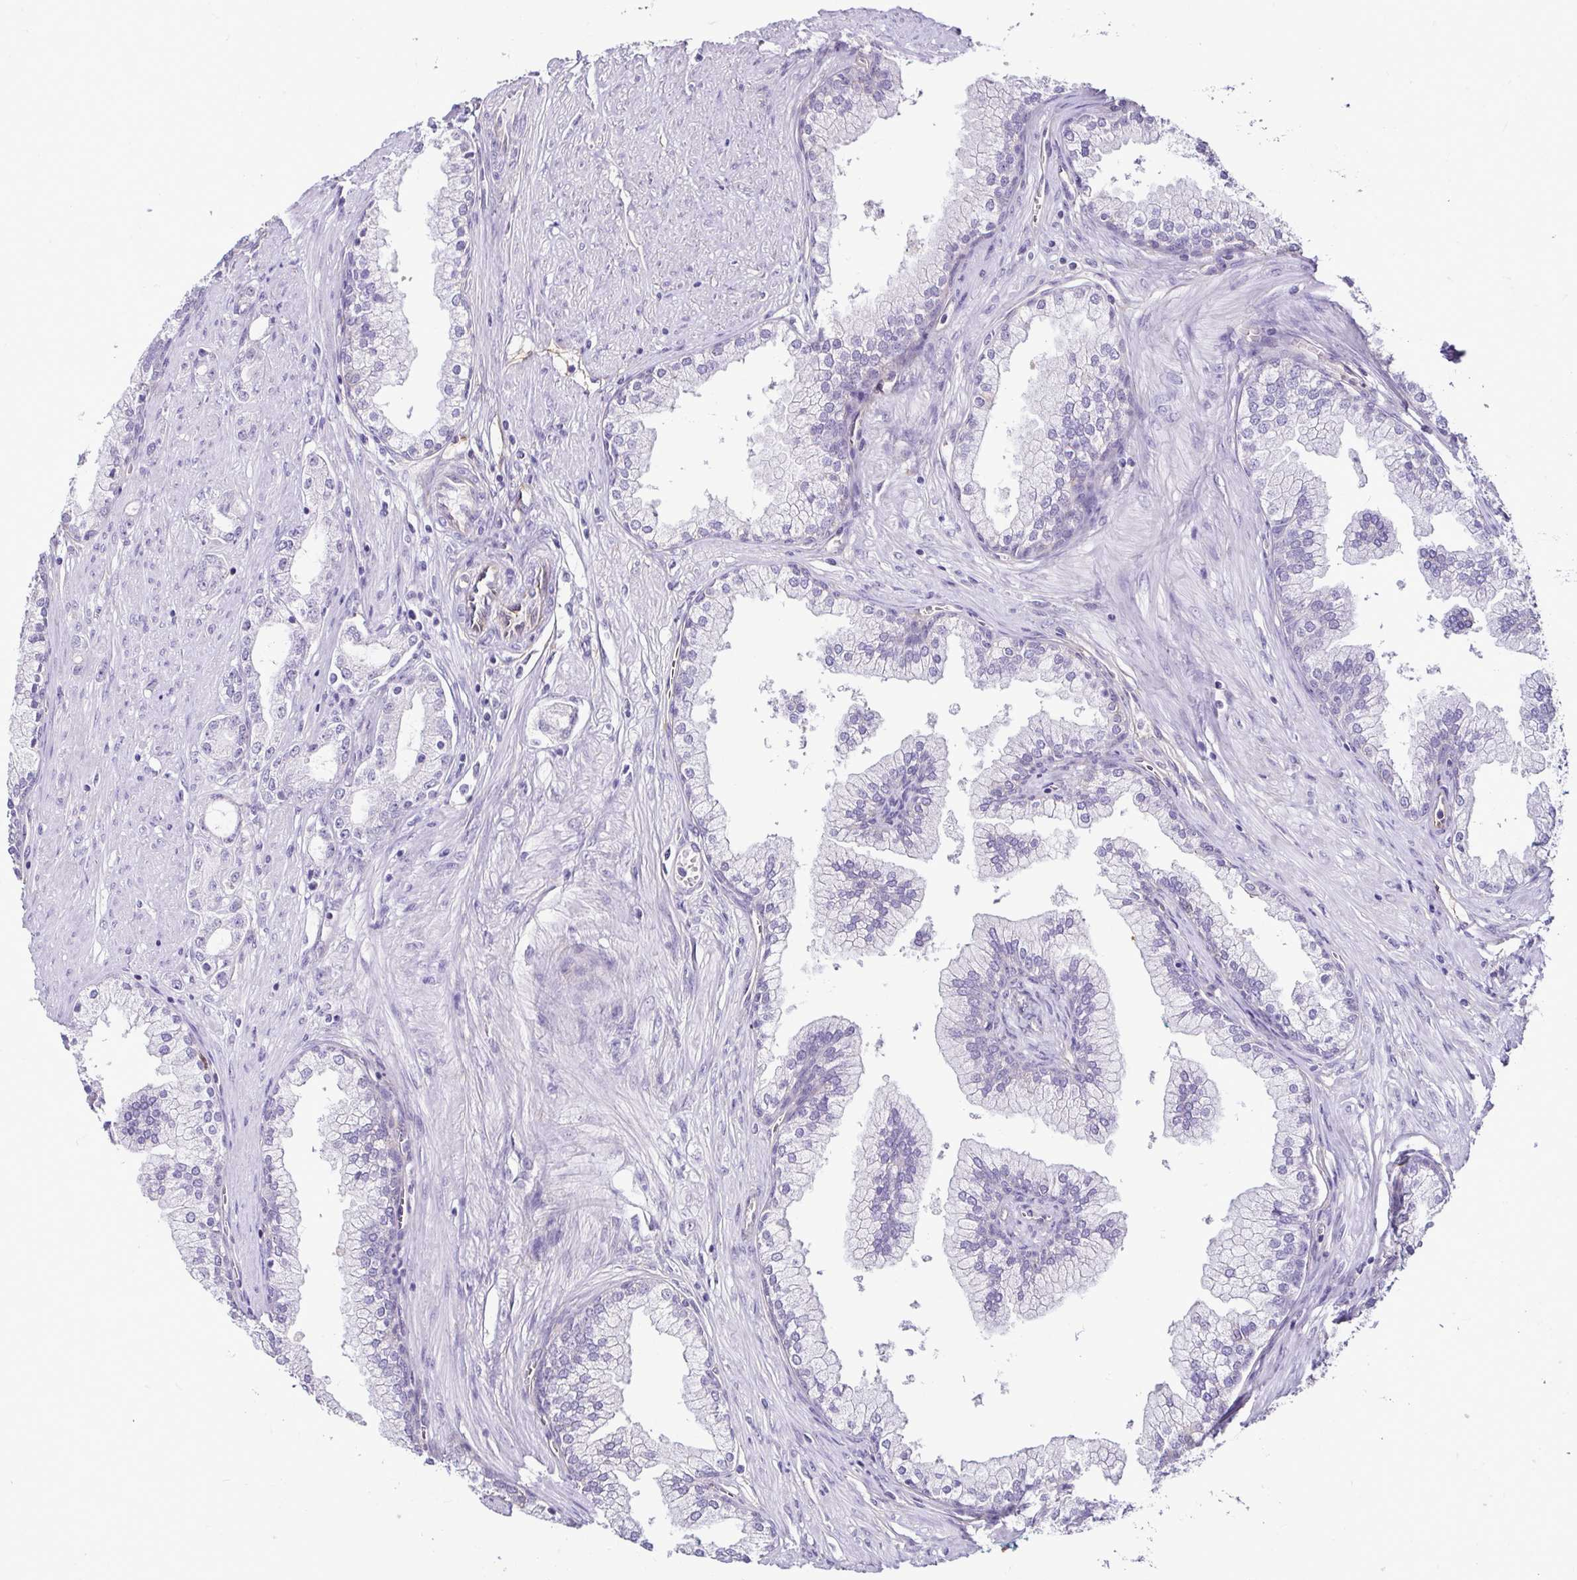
{"staining": {"intensity": "negative", "quantity": "none", "location": "none"}, "tissue": "prostate cancer", "cell_type": "Tumor cells", "image_type": "cancer", "snomed": [{"axis": "morphology", "description": "Adenocarcinoma, High grade"}, {"axis": "topography", "description": "Prostate"}], "caption": "DAB (3,3'-diaminobenzidine) immunohistochemical staining of human prostate cancer (adenocarcinoma (high-grade)) shows no significant positivity in tumor cells.", "gene": "CASP14", "patient": {"sex": "male", "age": 66}}